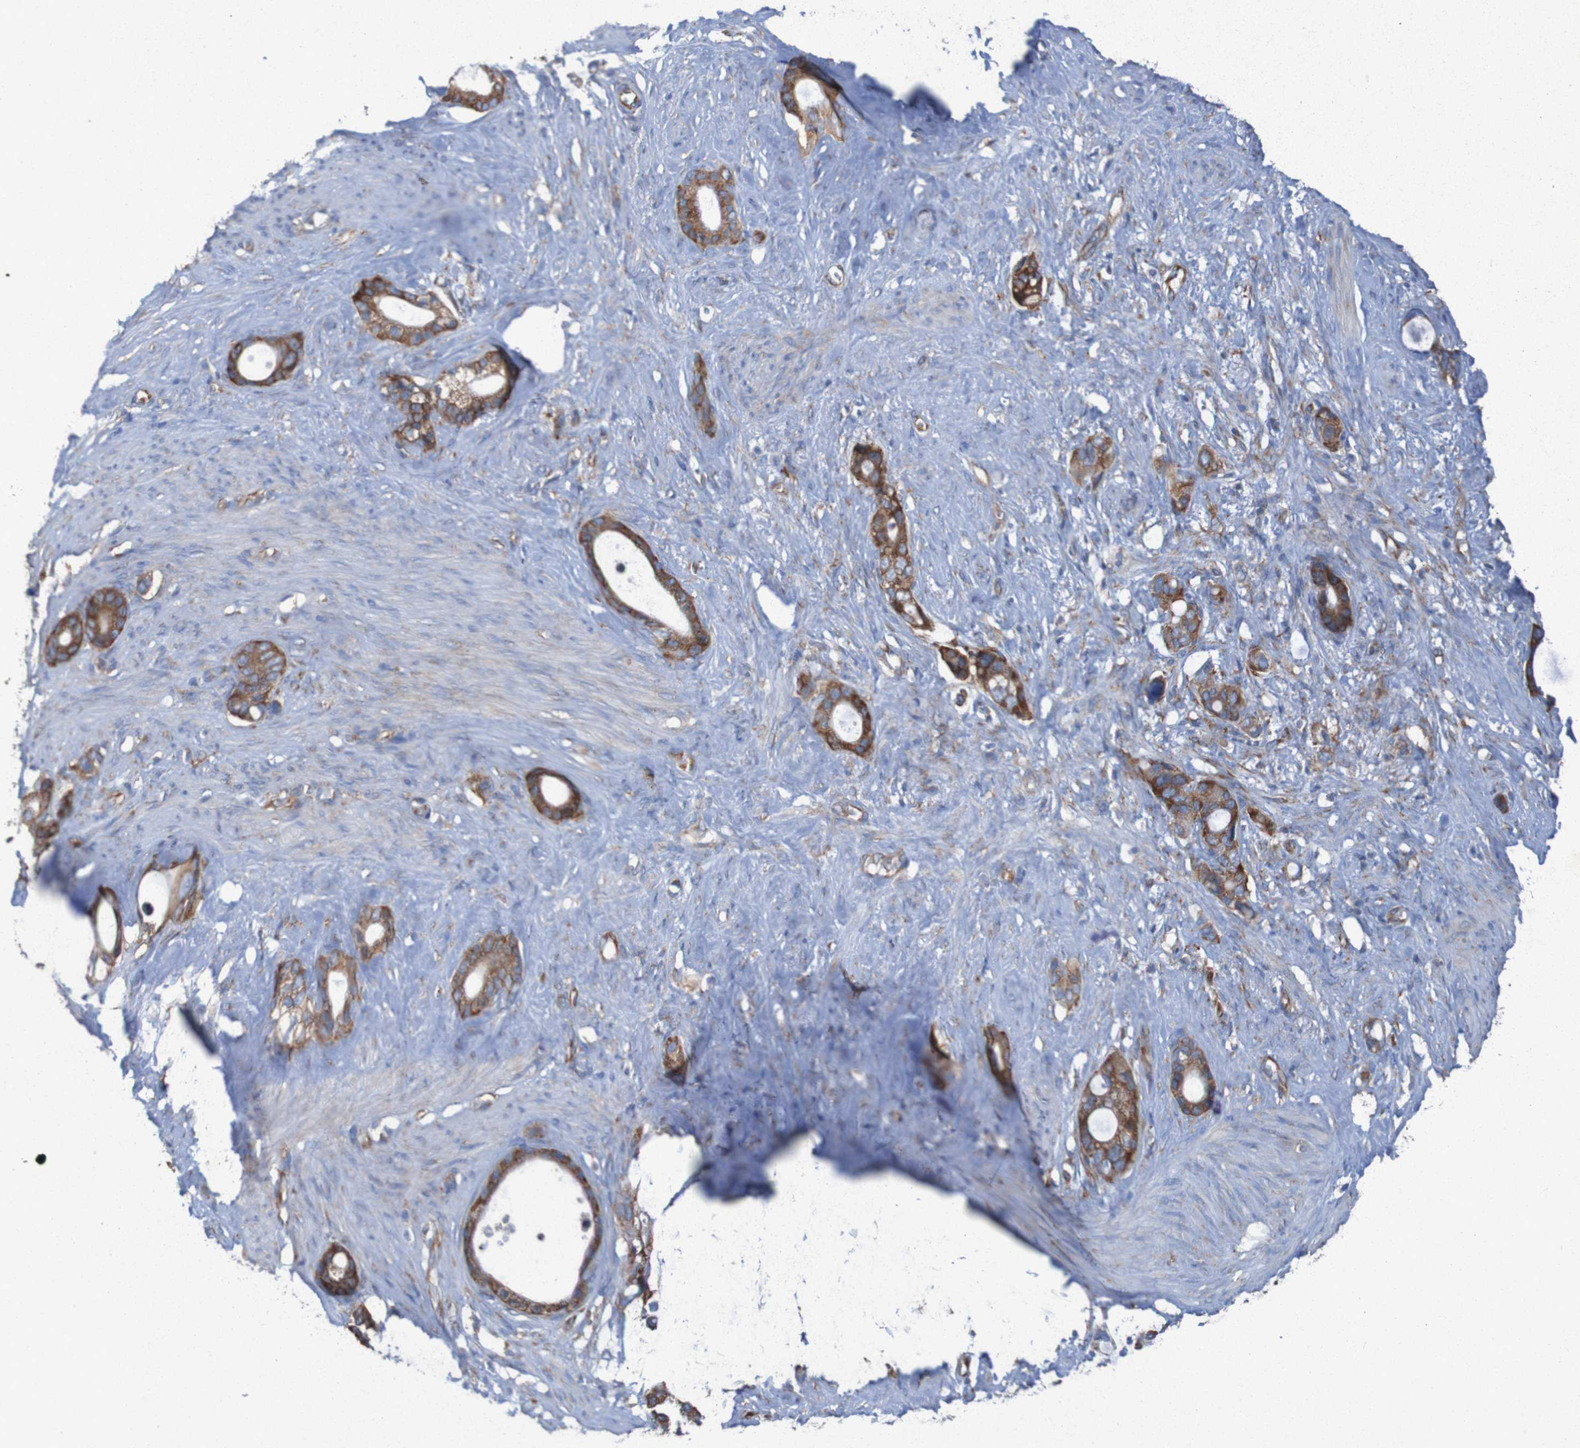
{"staining": {"intensity": "strong", "quantity": ">75%", "location": "cytoplasmic/membranous"}, "tissue": "stomach cancer", "cell_type": "Tumor cells", "image_type": "cancer", "snomed": [{"axis": "morphology", "description": "Adenocarcinoma, NOS"}, {"axis": "topography", "description": "Stomach"}], "caption": "Immunohistochemistry micrograph of neoplastic tissue: human stomach cancer (adenocarcinoma) stained using immunohistochemistry shows high levels of strong protein expression localized specifically in the cytoplasmic/membranous of tumor cells, appearing as a cytoplasmic/membranous brown color.", "gene": "RPL10", "patient": {"sex": "female", "age": 75}}